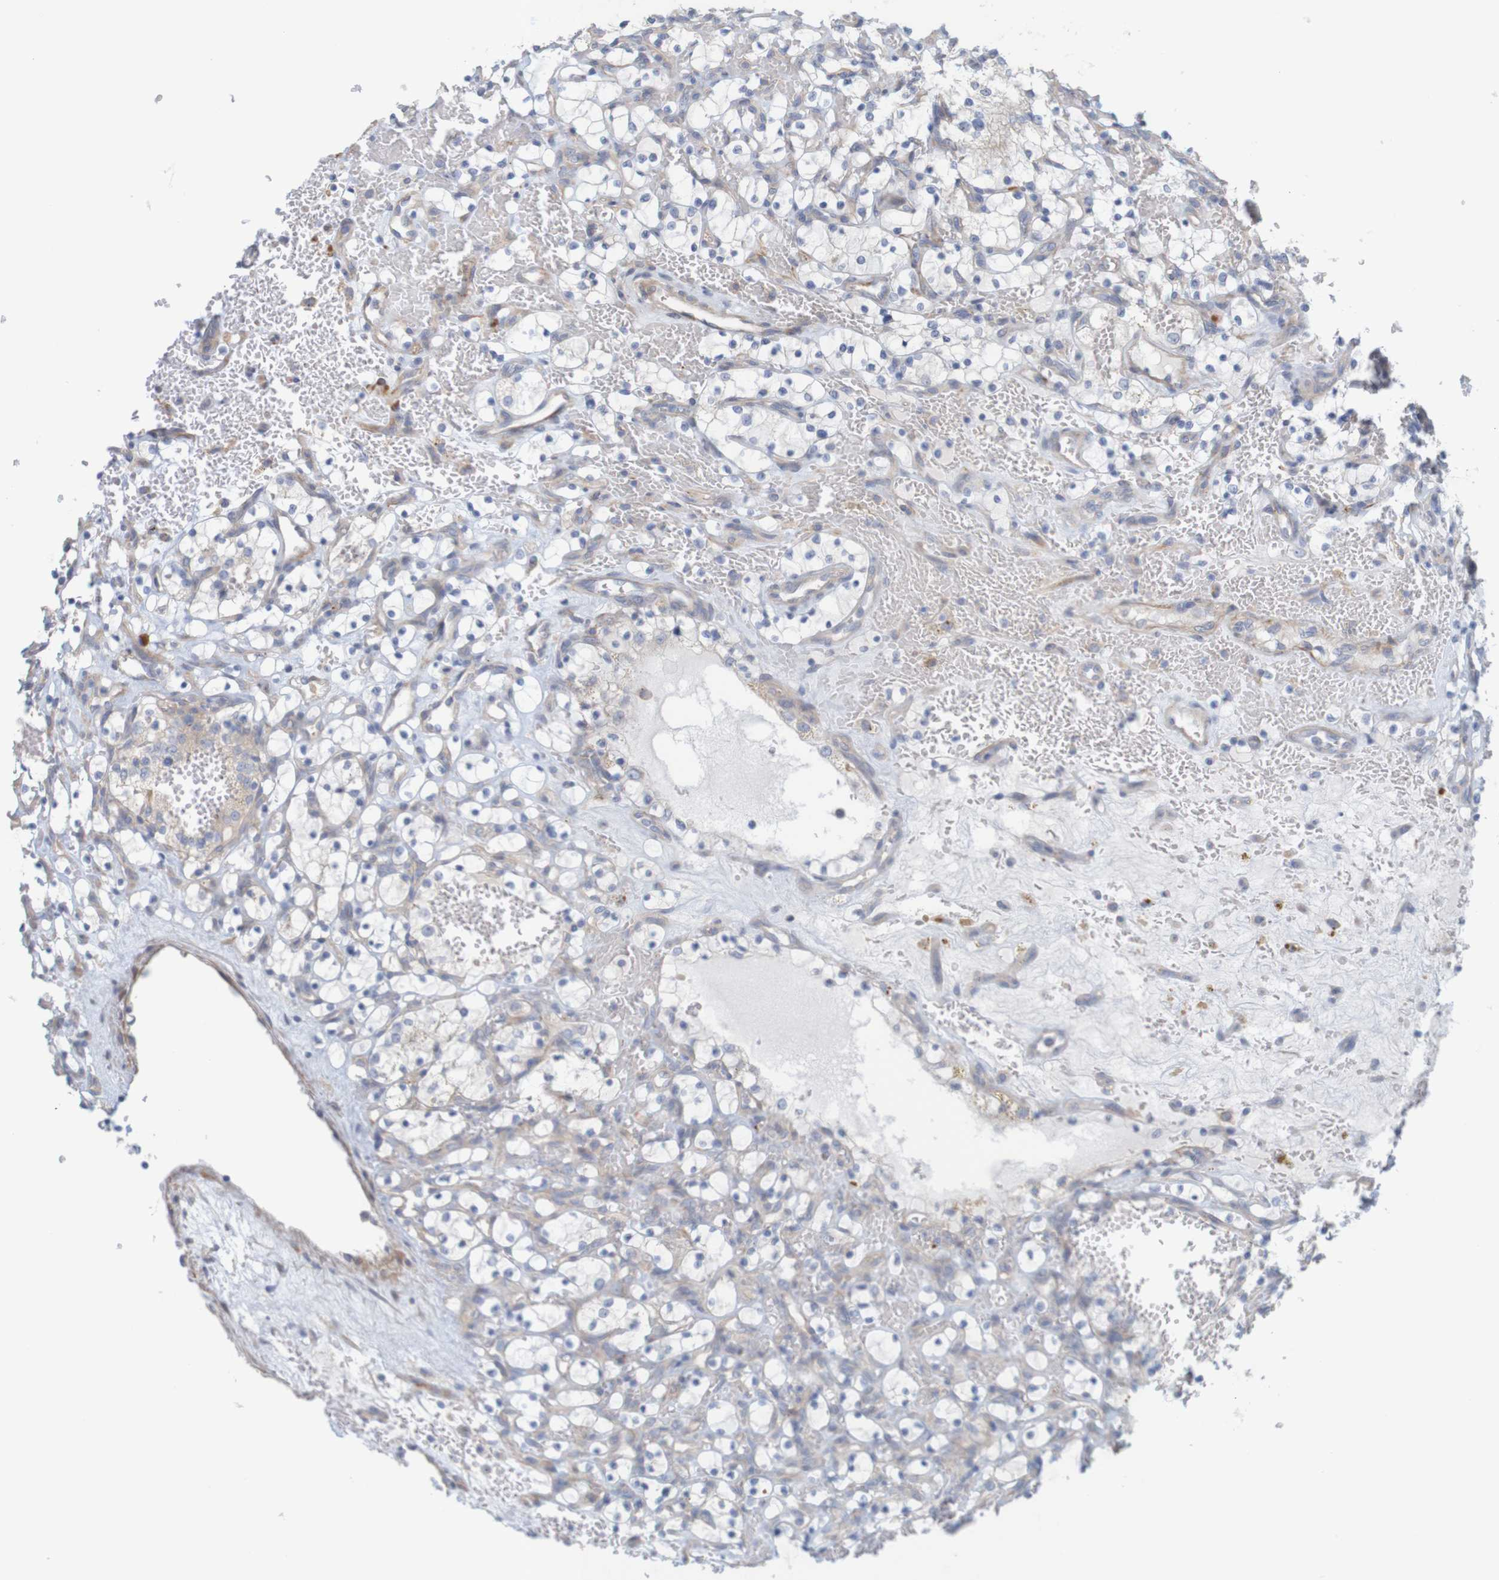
{"staining": {"intensity": "negative", "quantity": "none", "location": "none"}, "tissue": "renal cancer", "cell_type": "Tumor cells", "image_type": "cancer", "snomed": [{"axis": "morphology", "description": "Adenocarcinoma, NOS"}, {"axis": "topography", "description": "Kidney"}], "caption": "Immunohistochemical staining of human renal adenocarcinoma exhibits no significant expression in tumor cells.", "gene": "KRT23", "patient": {"sex": "female", "age": 69}}